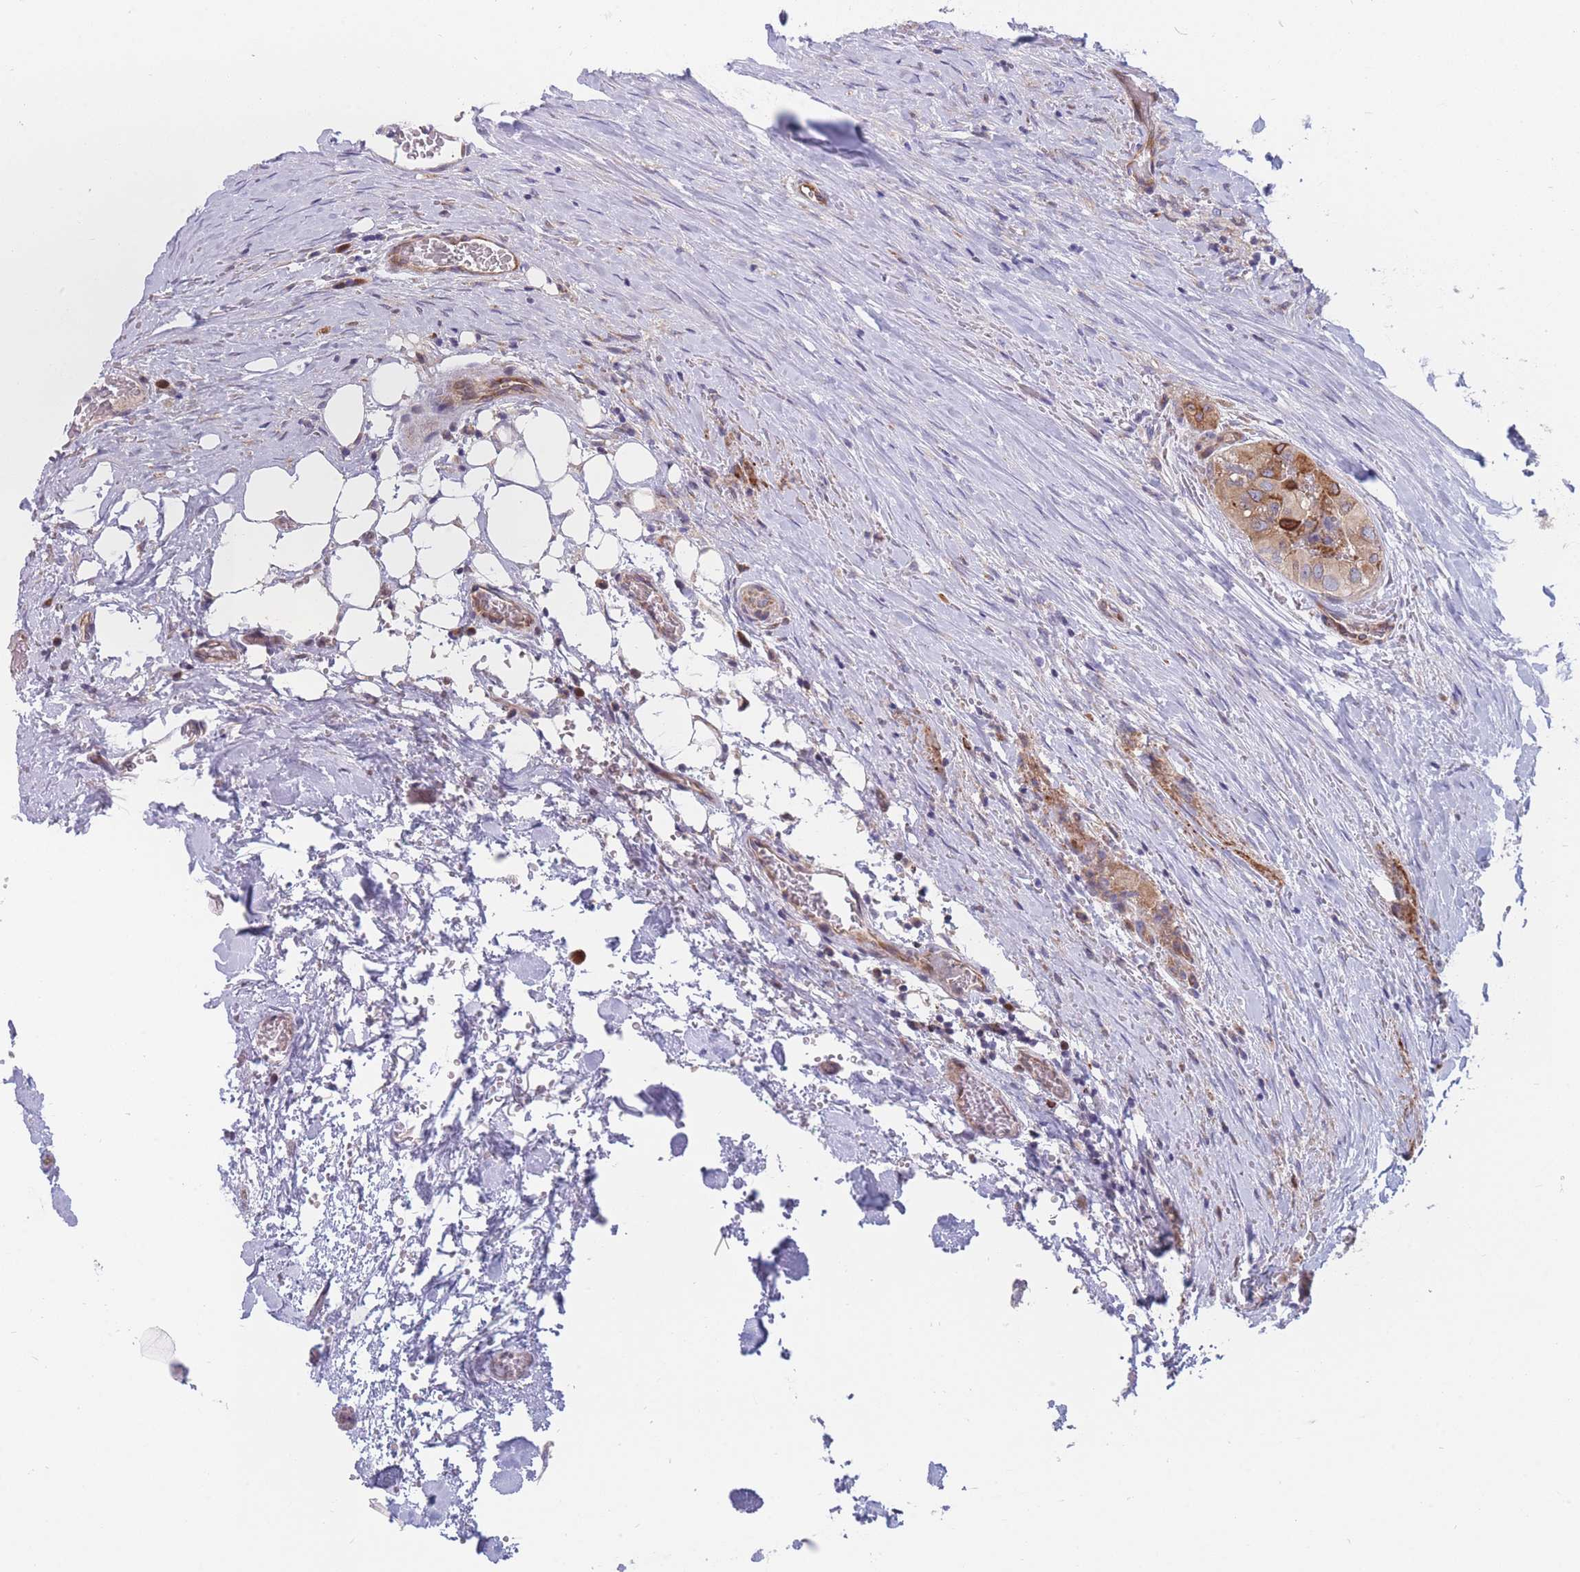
{"staining": {"intensity": "moderate", "quantity": ">75%", "location": "cytoplasmic/membranous"}, "tissue": "thyroid cancer", "cell_type": "Tumor cells", "image_type": "cancer", "snomed": [{"axis": "morphology", "description": "Papillary adenocarcinoma, NOS"}, {"axis": "topography", "description": "Thyroid gland"}], "caption": "Protein staining by immunohistochemistry (IHC) exhibits moderate cytoplasmic/membranous expression in about >75% of tumor cells in thyroid papillary adenocarcinoma.", "gene": "TMEM131L", "patient": {"sex": "female", "age": 59}}